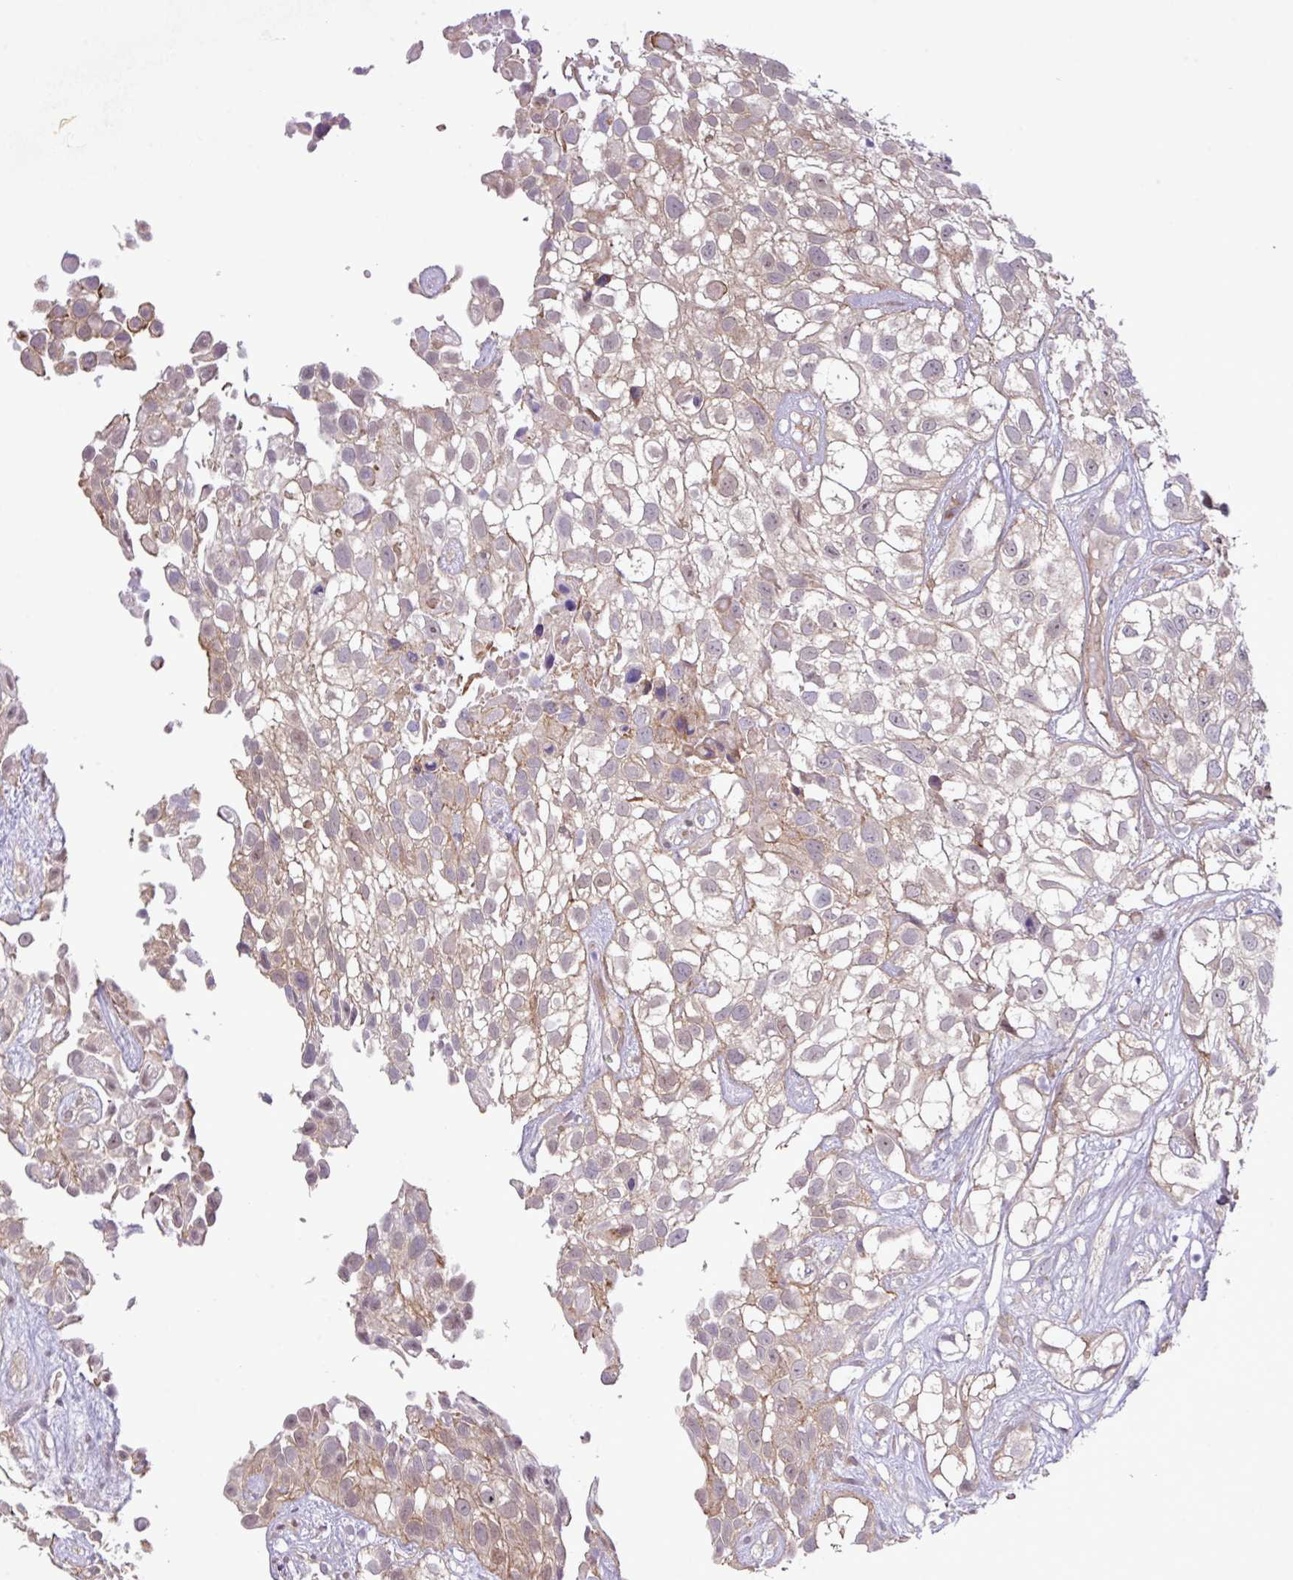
{"staining": {"intensity": "weak", "quantity": ">75%", "location": "cytoplasmic/membranous"}, "tissue": "urothelial cancer", "cell_type": "Tumor cells", "image_type": "cancer", "snomed": [{"axis": "morphology", "description": "Urothelial carcinoma, High grade"}, {"axis": "topography", "description": "Urinary bladder"}], "caption": "A brown stain shows weak cytoplasmic/membranous positivity of a protein in urothelial cancer tumor cells.", "gene": "FAM222B", "patient": {"sex": "male", "age": 56}}